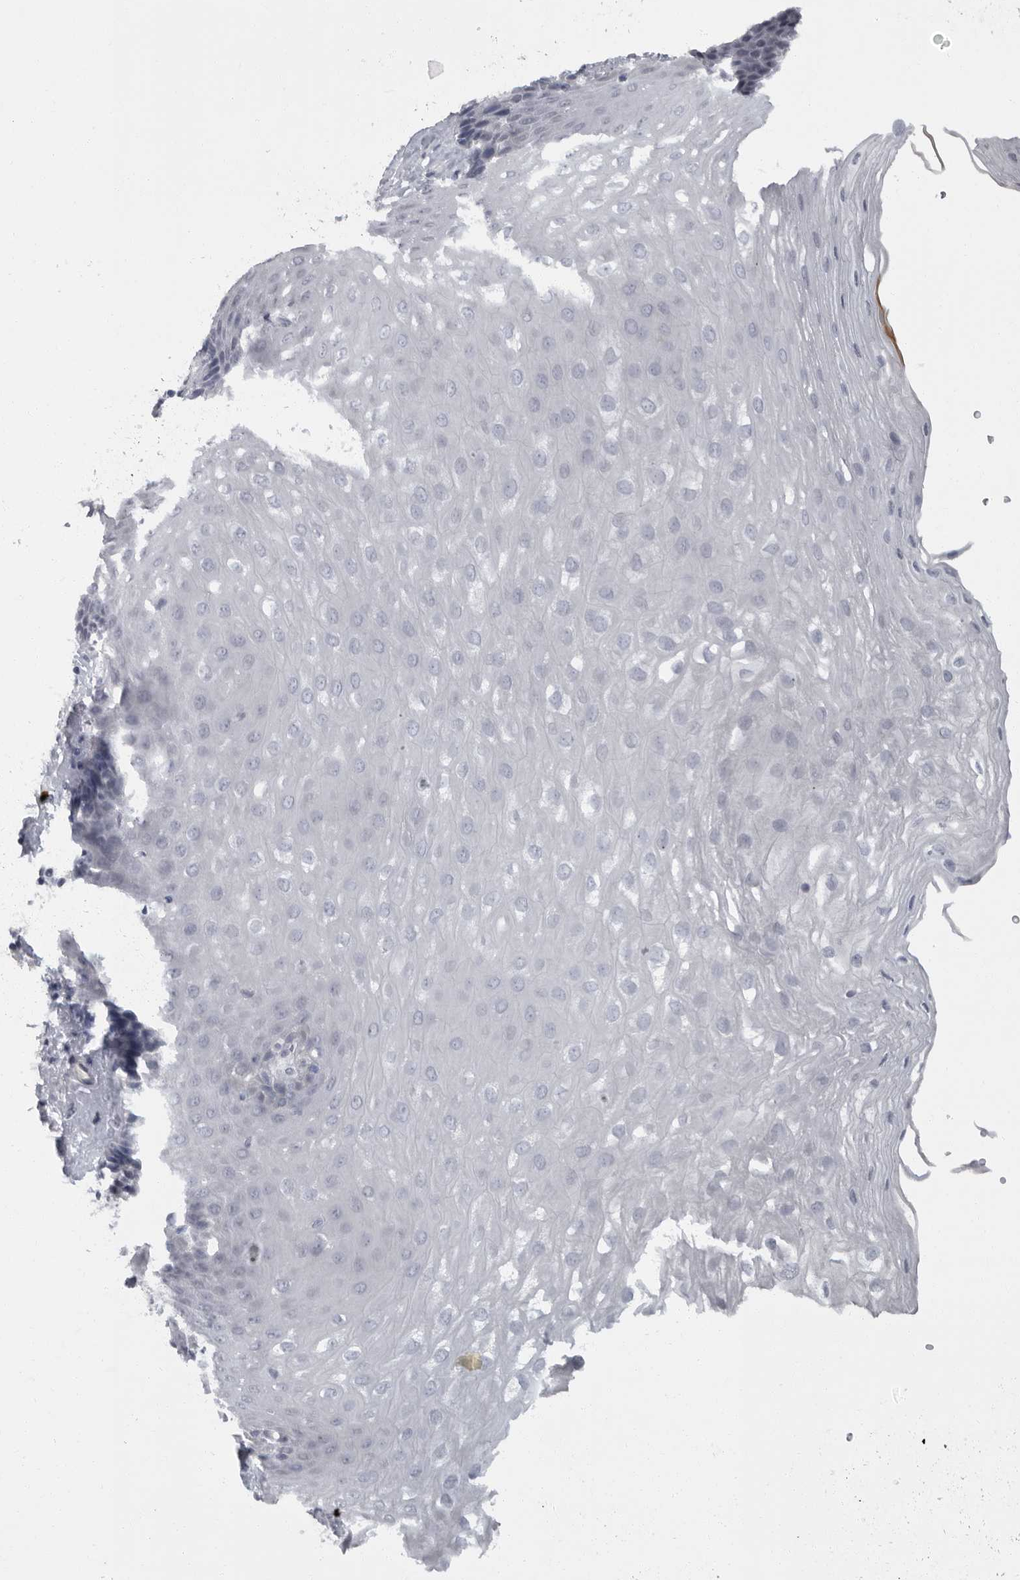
{"staining": {"intensity": "negative", "quantity": "none", "location": "none"}, "tissue": "esophagus", "cell_type": "Squamous epithelial cells", "image_type": "normal", "snomed": [{"axis": "morphology", "description": "Normal tissue, NOS"}, {"axis": "topography", "description": "Esophagus"}], "caption": "A histopathology image of human esophagus is negative for staining in squamous epithelial cells. (DAB IHC with hematoxylin counter stain).", "gene": "SLC25A39", "patient": {"sex": "female", "age": 66}}